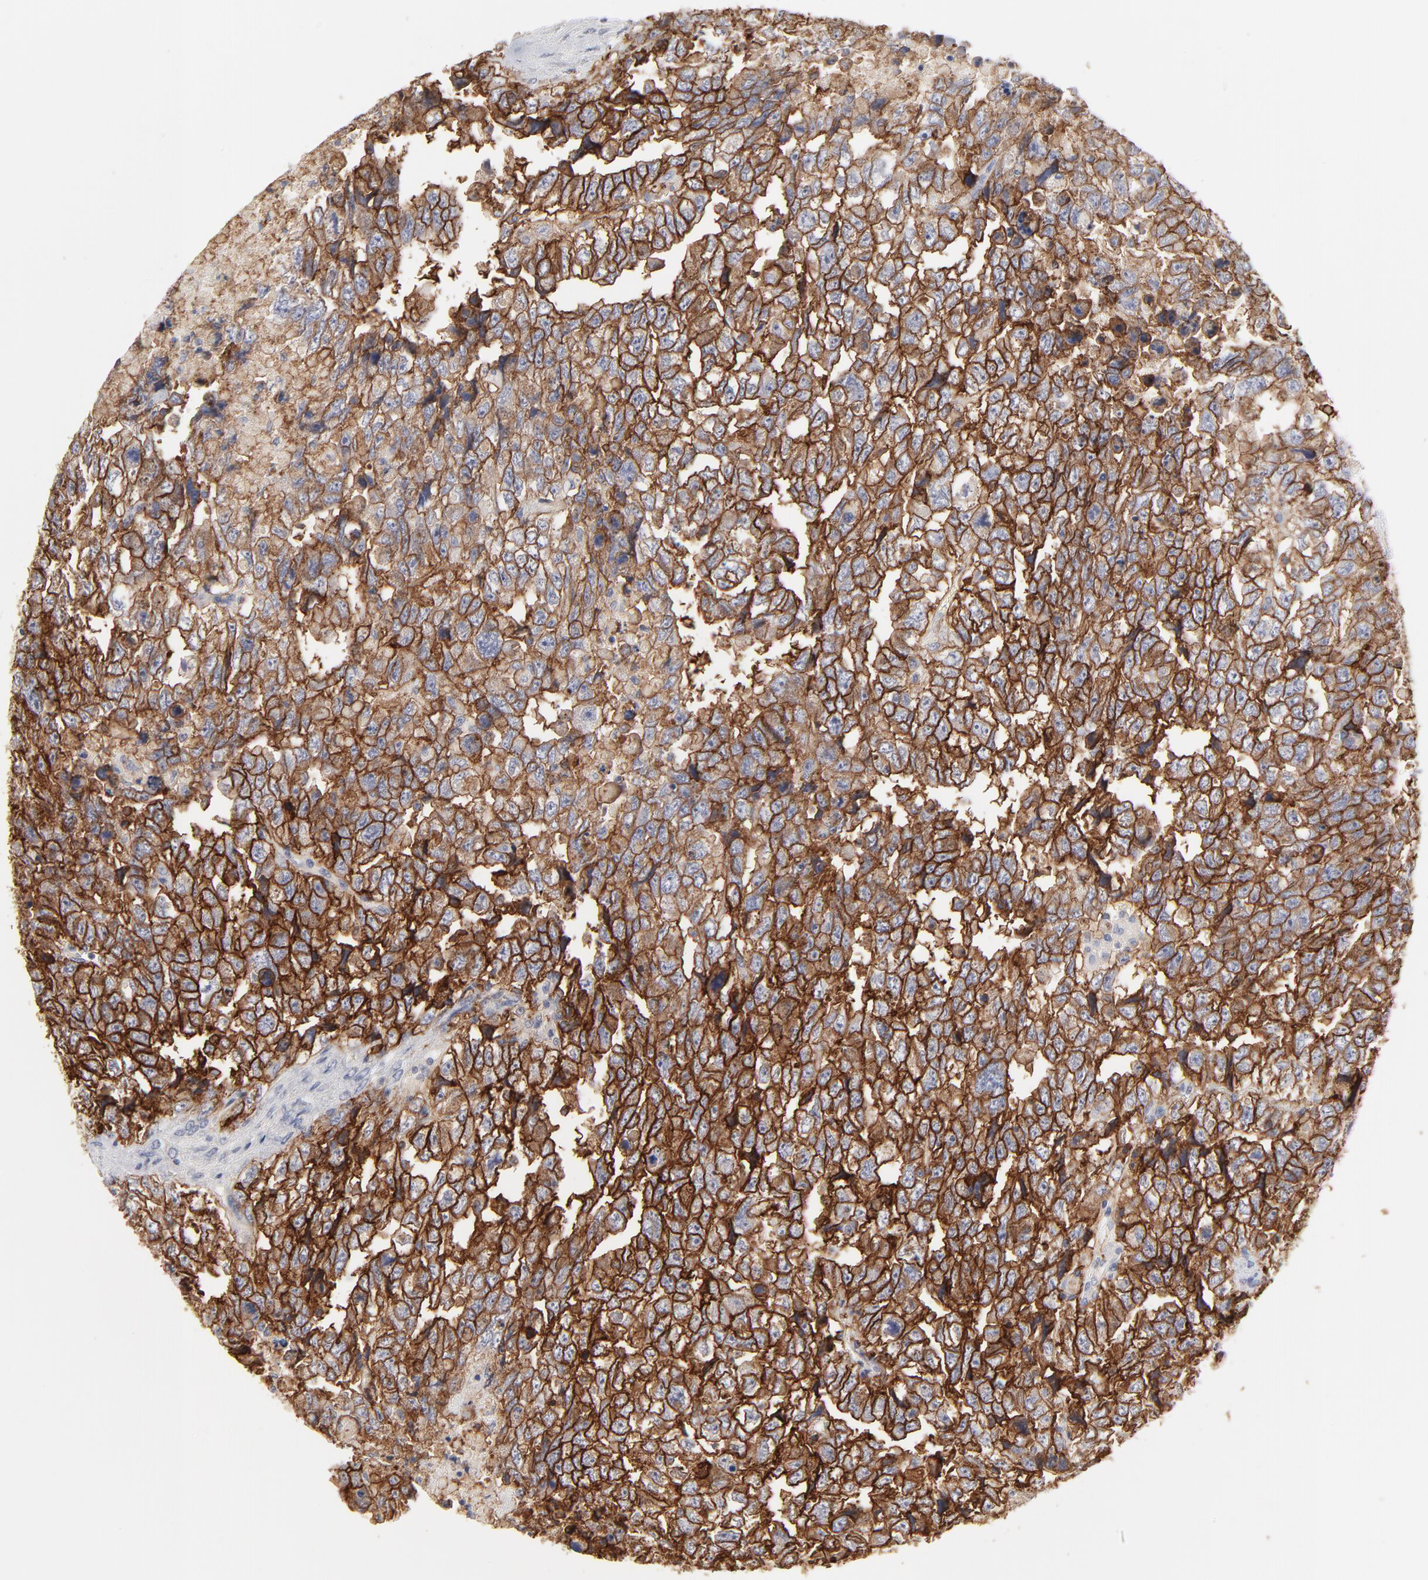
{"staining": {"intensity": "strong", "quantity": ">75%", "location": "cytoplasmic/membranous"}, "tissue": "testis cancer", "cell_type": "Tumor cells", "image_type": "cancer", "snomed": [{"axis": "morphology", "description": "Carcinoma, Embryonal, NOS"}, {"axis": "topography", "description": "Testis"}], "caption": "Protein staining of testis cancer tissue exhibits strong cytoplasmic/membranous positivity in approximately >75% of tumor cells.", "gene": "SLC16A1", "patient": {"sex": "male", "age": 36}}